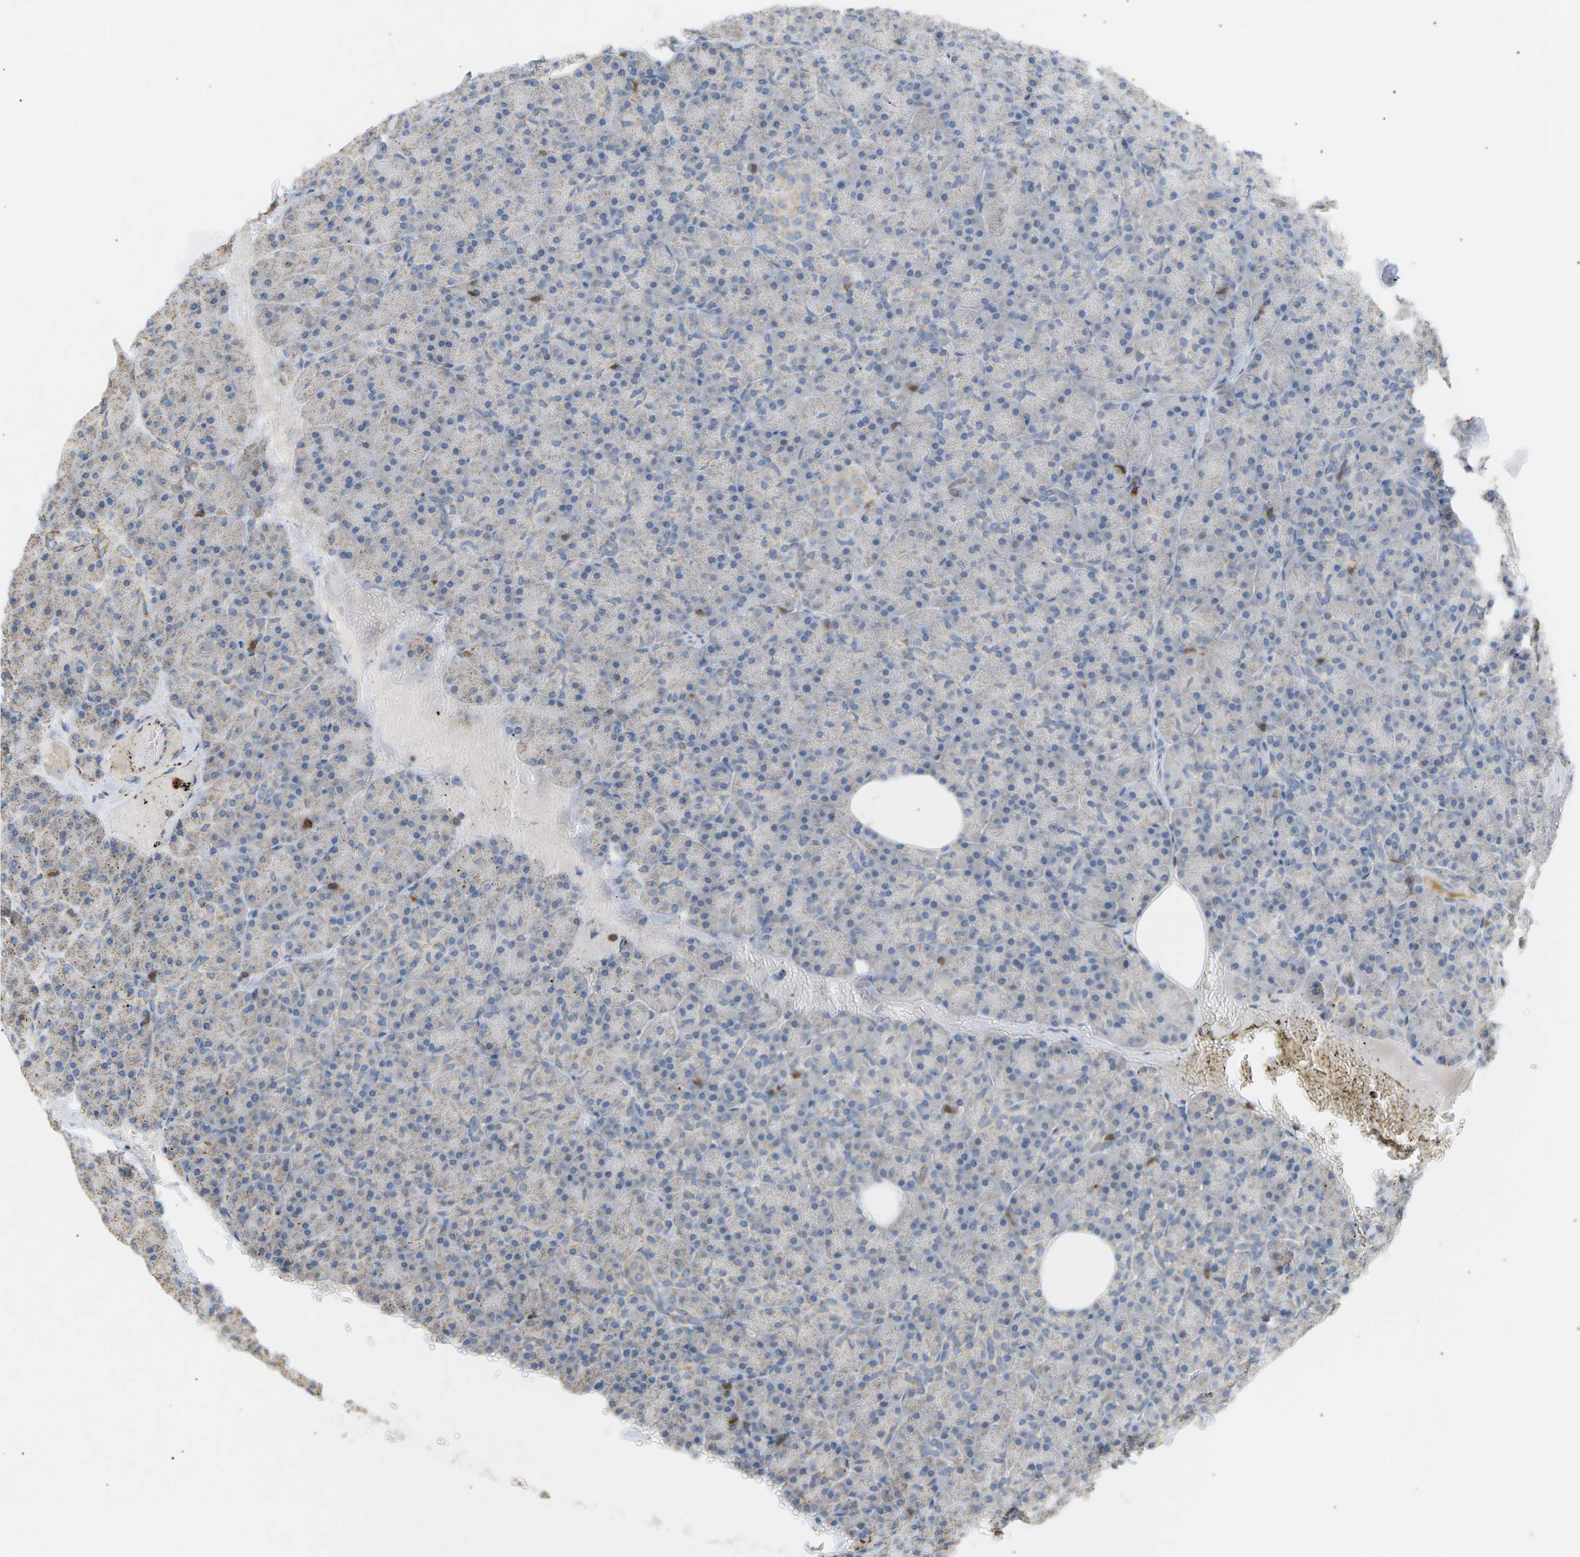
{"staining": {"intensity": "moderate", "quantity": "<25%", "location": "cytoplasmic/membranous"}, "tissue": "pancreas", "cell_type": "Exocrine glandular cells", "image_type": "normal", "snomed": [{"axis": "morphology", "description": "Normal tissue, NOS"}, {"axis": "topography", "description": "Pancreas"}], "caption": "Brown immunohistochemical staining in normal pancreas exhibits moderate cytoplasmic/membranous expression in about <25% of exocrine glandular cells. Ihc stains the protein of interest in brown and the nuclei are stained blue.", "gene": "LIME1", "patient": {"sex": "female", "age": 35}}